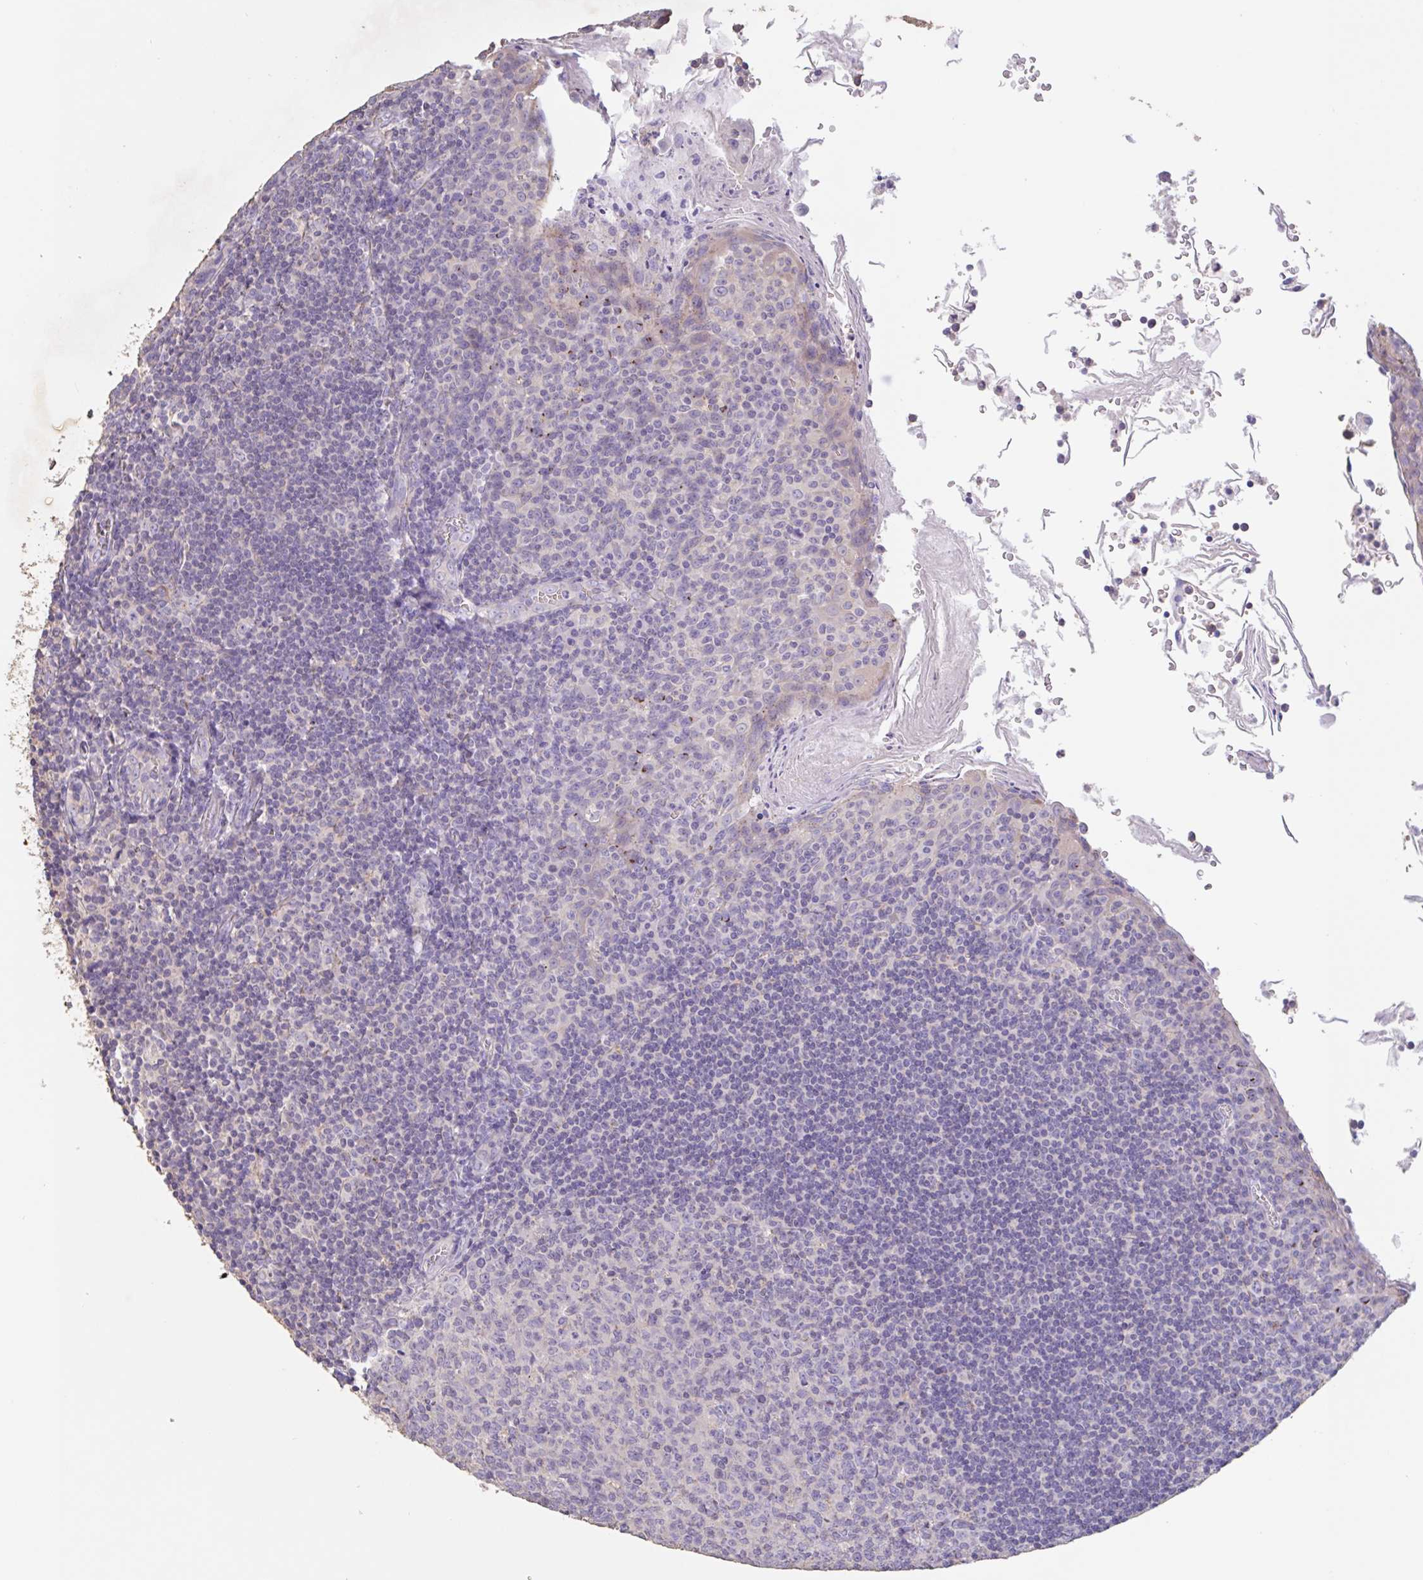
{"staining": {"intensity": "negative", "quantity": "none", "location": "none"}, "tissue": "tonsil", "cell_type": "Germinal center cells", "image_type": "normal", "snomed": [{"axis": "morphology", "description": "Normal tissue, NOS"}, {"axis": "topography", "description": "Tonsil"}], "caption": "A high-resolution photomicrograph shows immunohistochemistry (IHC) staining of normal tonsil, which reveals no significant expression in germinal center cells. (Immunohistochemistry (ihc), brightfield microscopy, high magnification).", "gene": "CHMP5", "patient": {"sex": "male", "age": 27}}